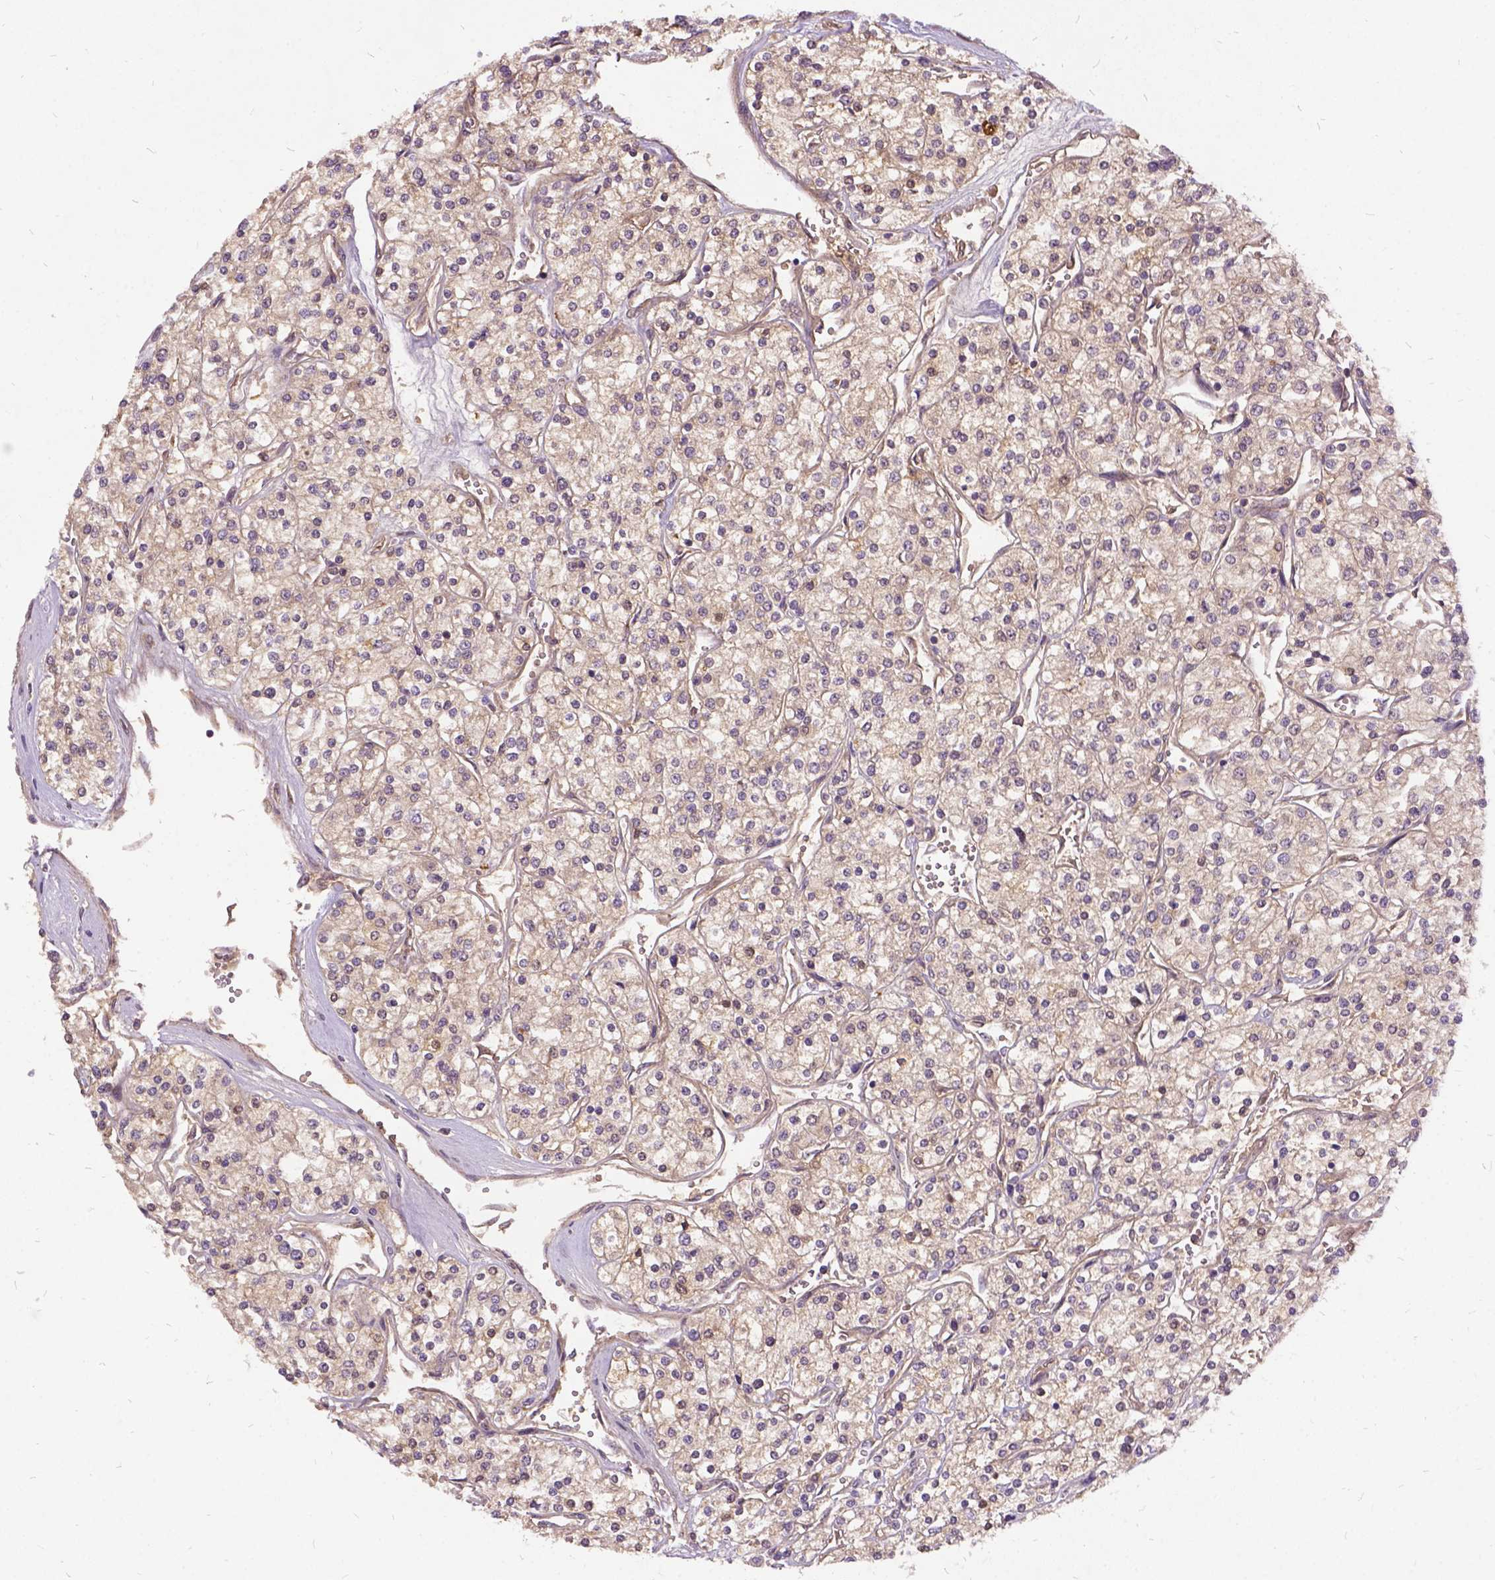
{"staining": {"intensity": "weak", "quantity": ">75%", "location": "cytoplasmic/membranous"}, "tissue": "renal cancer", "cell_type": "Tumor cells", "image_type": "cancer", "snomed": [{"axis": "morphology", "description": "Adenocarcinoma, NOS"}, {"axis": "topography", "description": "Kidney"}], "caption": "The immunohistochemical stain shows weak cytoplasmic/membranous expression in tumor cells of renal cancer (adenocarcinoma) tissue. Immunohistochemistry stains the protein in brown and the nuclei are stained blue.", "gene": "ILRUN", "patient": {"sex": "male", "age": 80}}